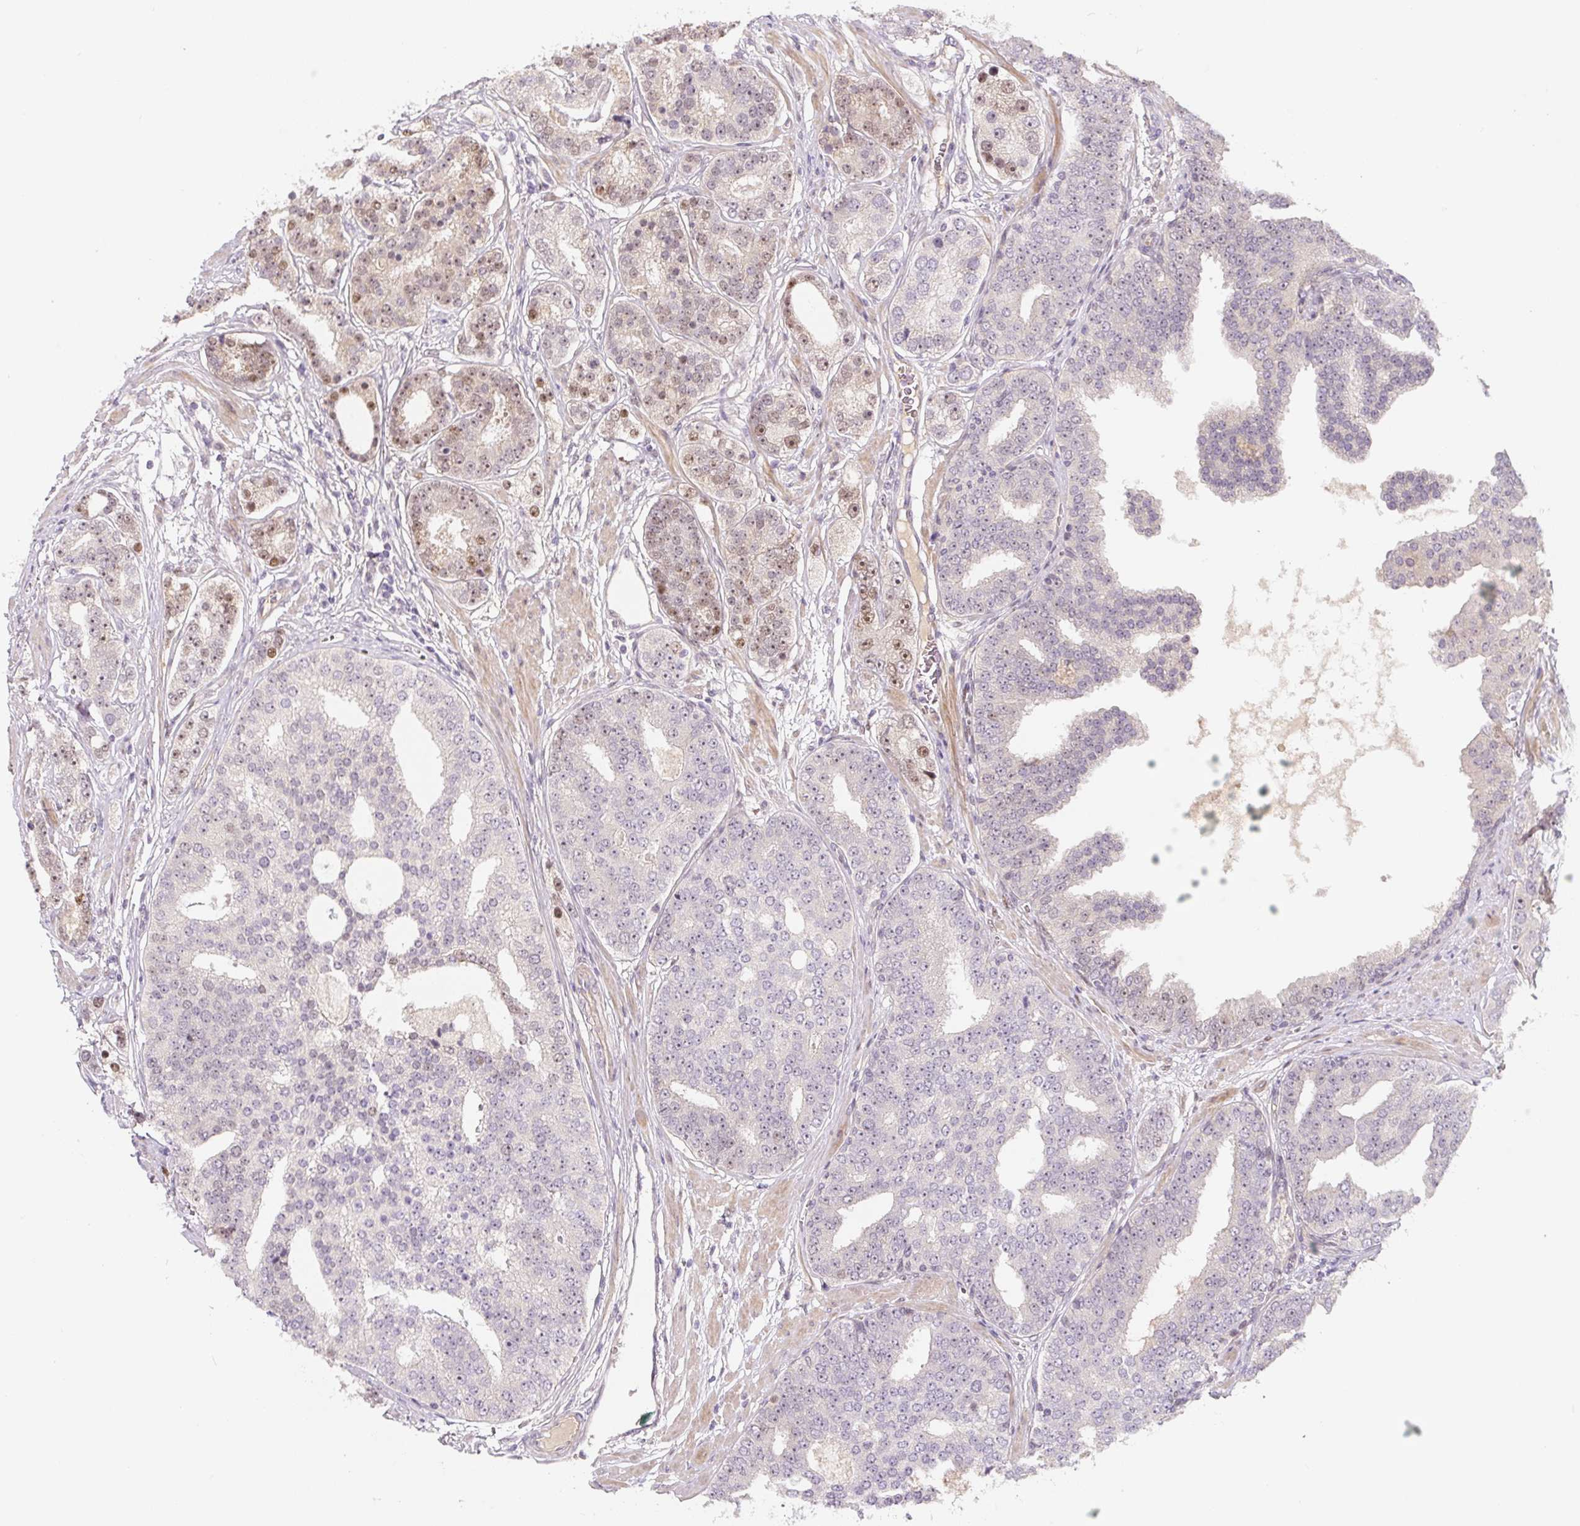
{"staining": {"intensity": "moderate", "quantity": "<25%", "location": "nuclear"}, "tissue": "prostate cancer", "cell_type": "Tumor cells", "image_type": "cancer", "snomed": [{"axis": "morphology", "description": "Adenocarcinoma, High grade"}, {"axis": "topography", "description": "Prostate"}], "caption": "A micrograph showing moderate nuclear positivity in about <25% of tumor cells in prostate adenocarcinoma (high-grade), as visualized by brown immunohistochemical staining.", "gene": "PWWP3B", "patient": {"sex": "male", "age": 71}}